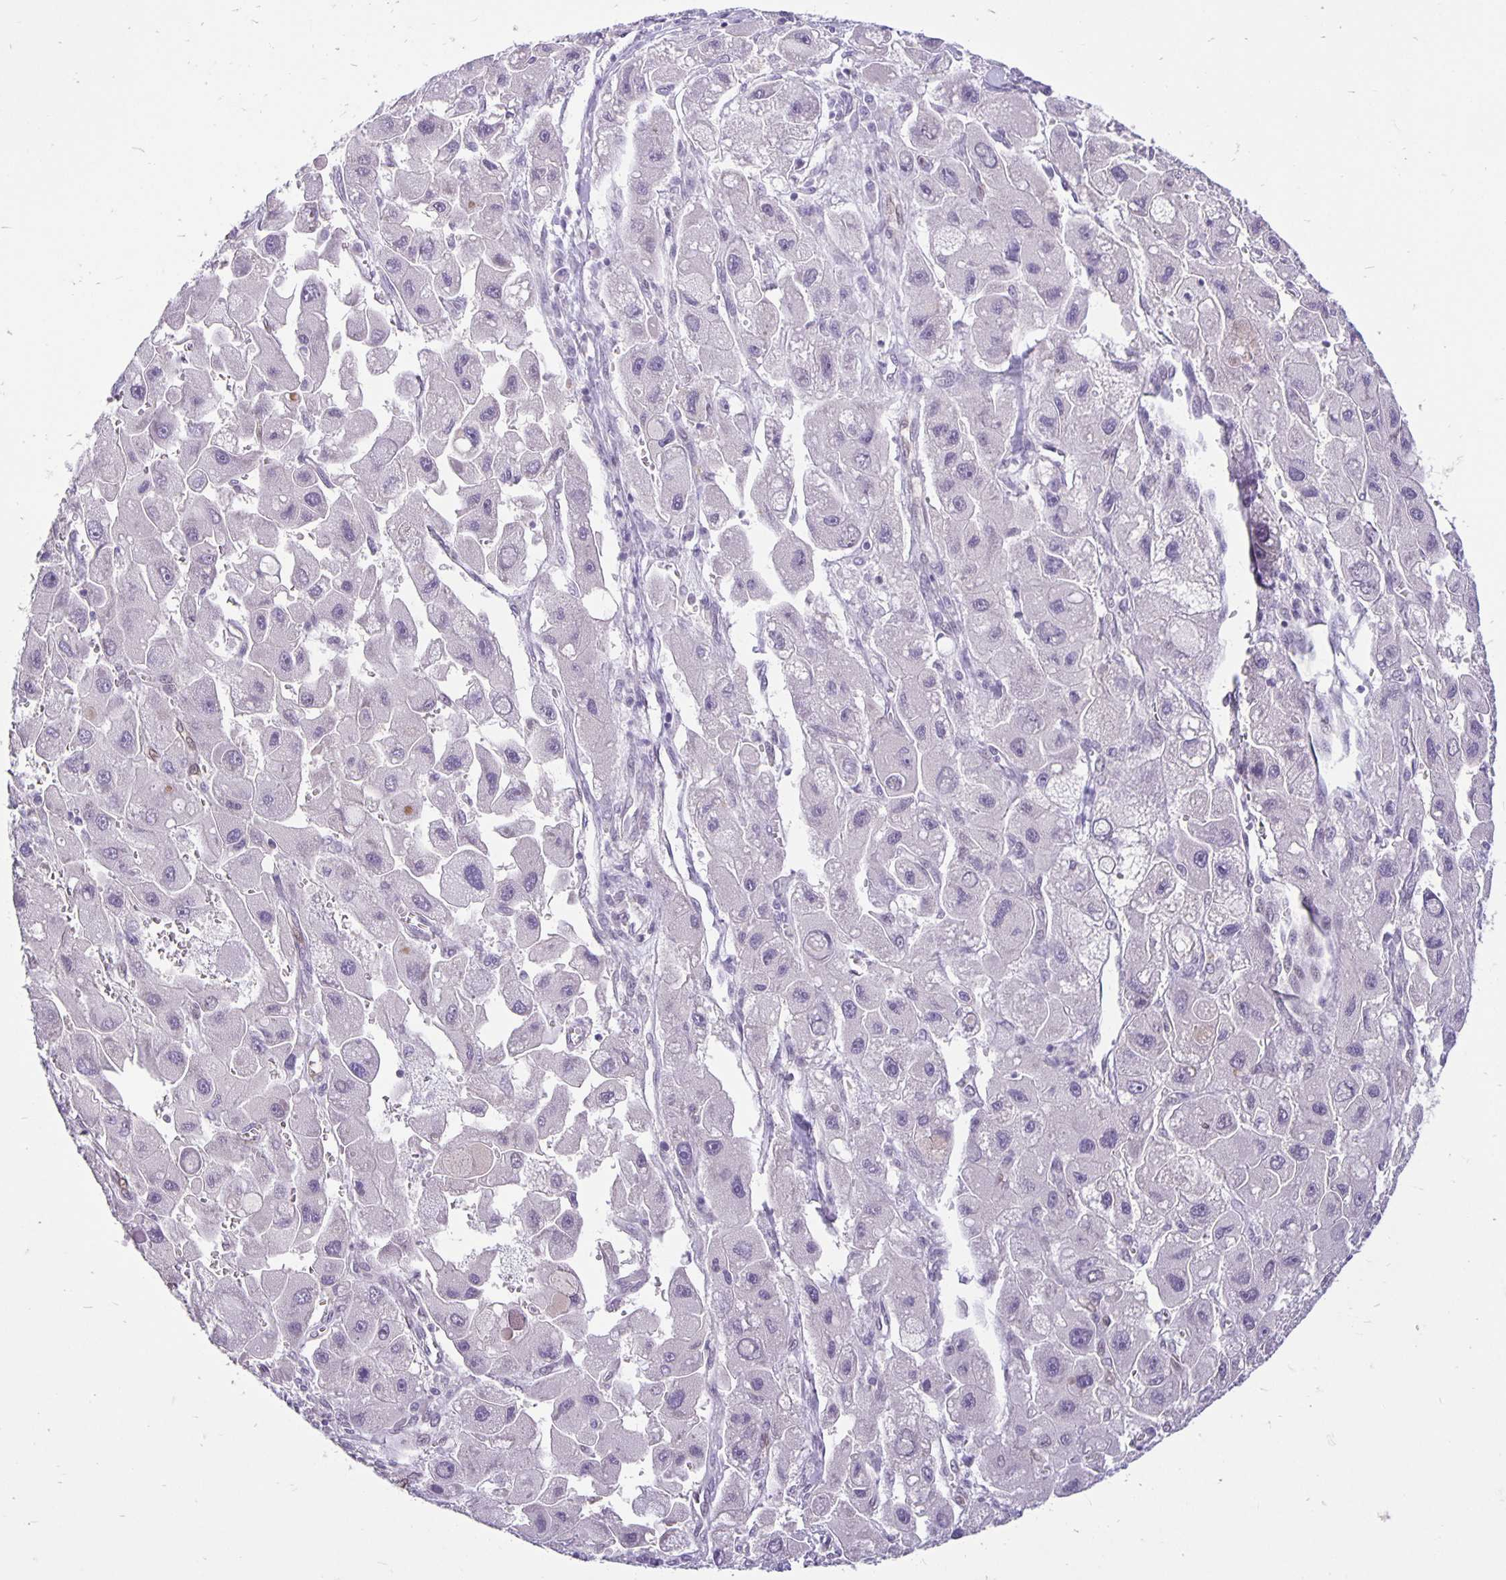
{"staining": {"intensity": "negative", "quantity": "none", "location": "none"}, "tissue": "liver cancer", "cell_type": "Tumor cells", "image_type": "cancer", "snomed": [{"axis": "morphology", "description": "Carcinoma, Hepatocellular, NOS"}, {"axis": "topography", "description": "Liver"}], "caption": "An image of liver cancer (hepatocellular carcinoma) stained for a protein exhibits no brown staining in tumor cells. (DAB immunohistochemistry visualized using brightfield microscopy, high magnification).", "gene": "TAX1BP3", "patient": {"sex": "male", "age": 24}}